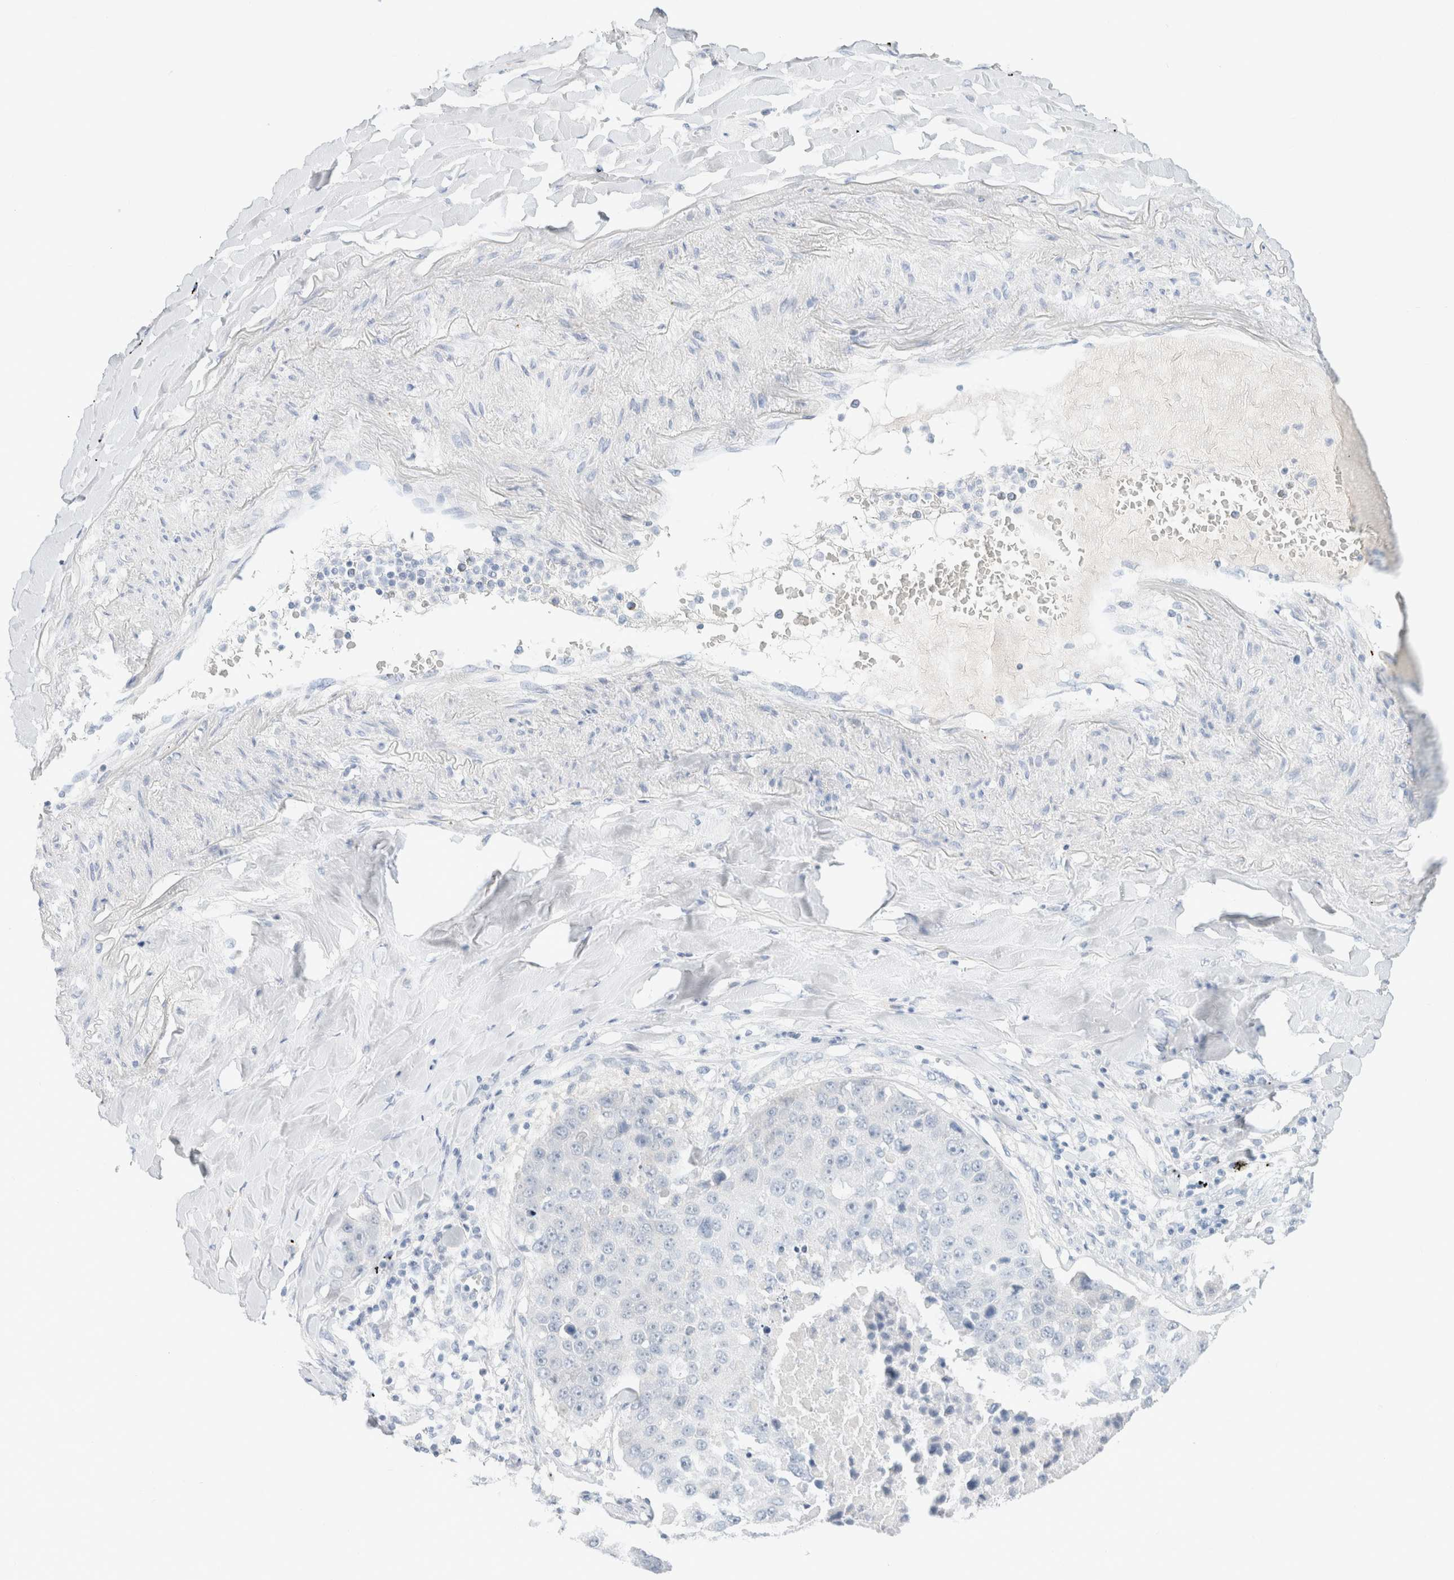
{"staining": {"intensity": "negative", "quantity": "none", "location": "none"}, "tissue": "lung cancer", "cell_type": "Tumor cells", "image_type": "cancer", "snomed": [{"axis": "morphology", "description": "Squamous cell carcinoma, NOS"}, {"axis": "topography", "description": "Lung"}], "caption": "Immunohistochemistry (IHC) image of human lung cancer stained for a protein (brown), which reveals no expression in tumor cells.", "gene": "CPQ", "patient": {"sex": "male", "age": 61}}